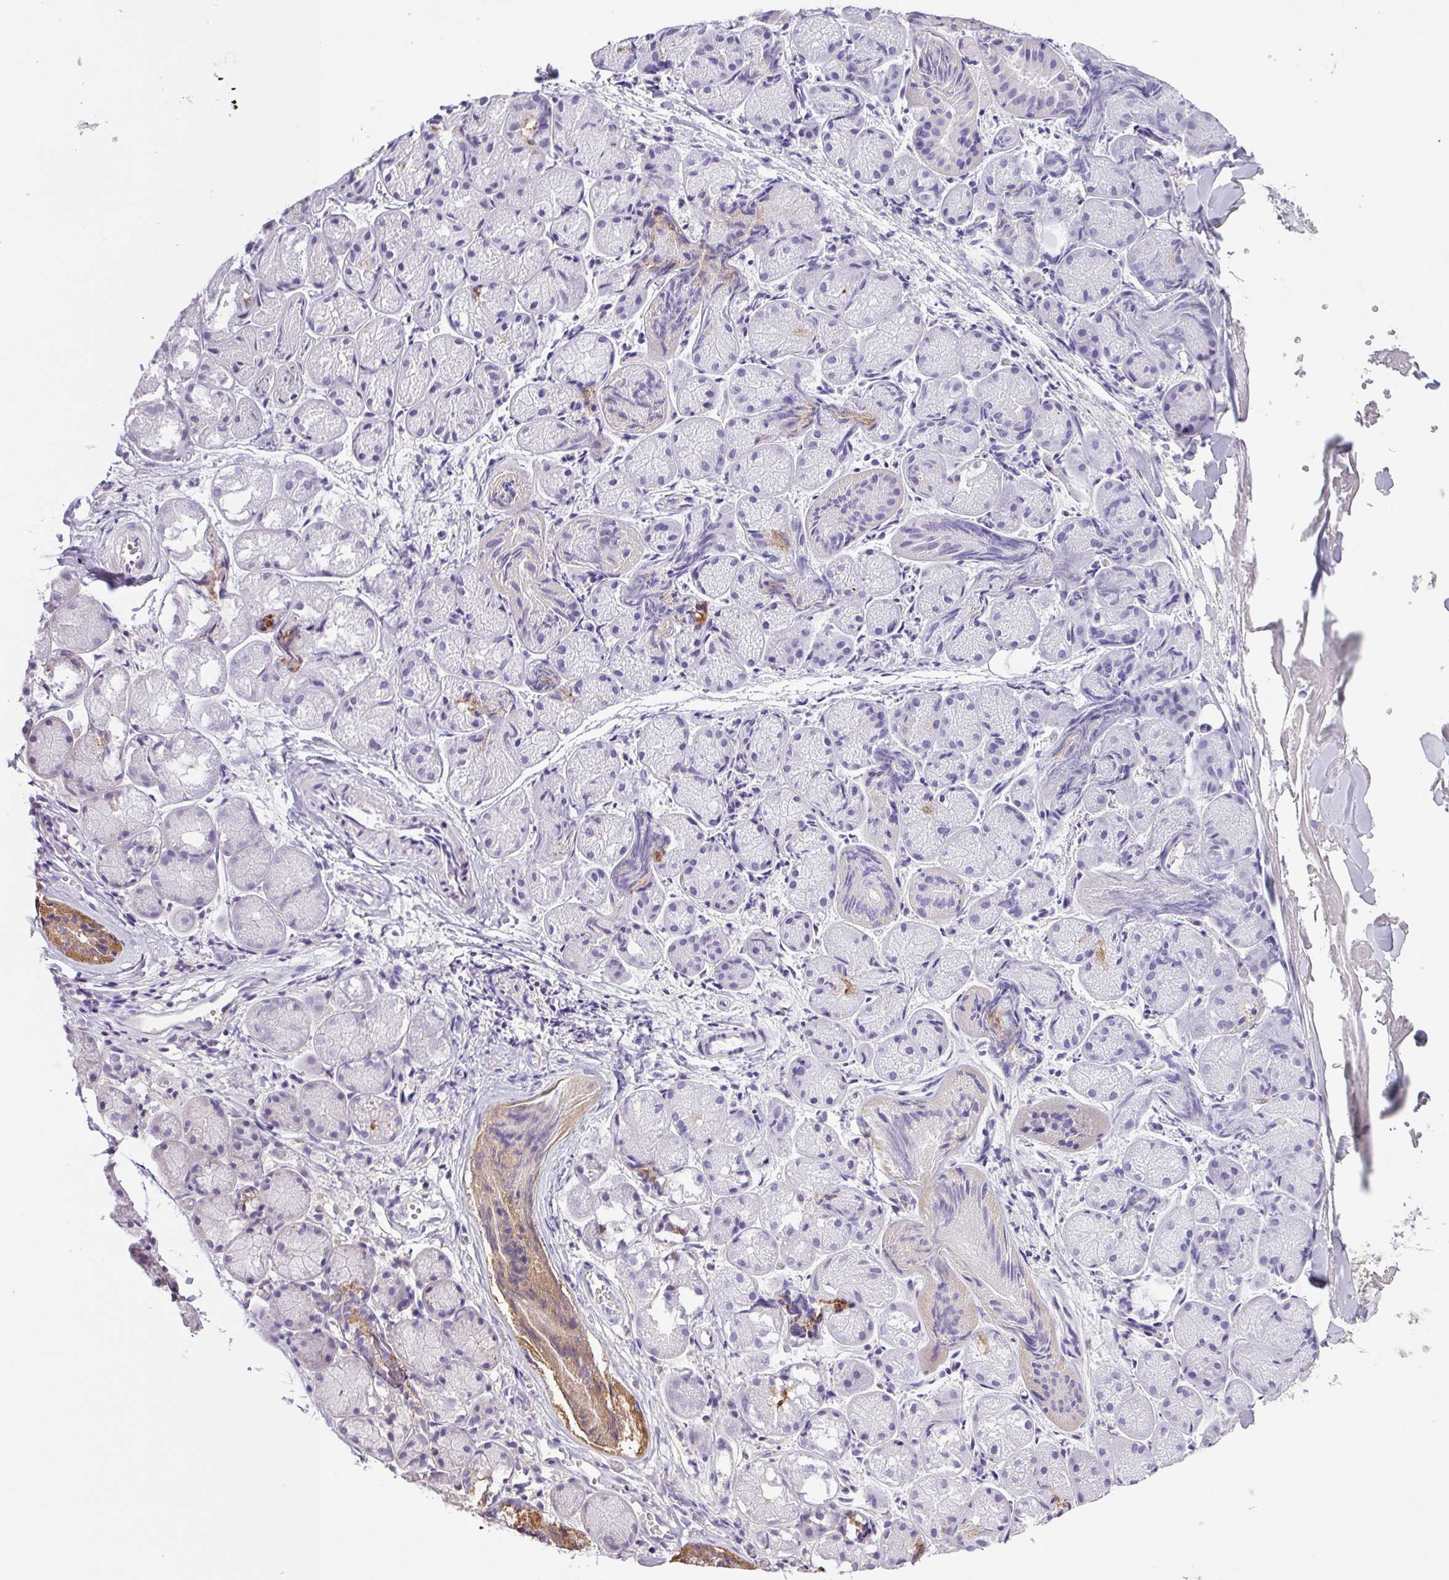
{"staining": {"intensity": "moderate", "quantity": "<25%", "location": "cytoplasmic/membranous"}, "tissue": "salivary gland", "cell_type": "Glandular cells", "image_type": "normal", "snomed": [{"axis": "morphology", "description": "Normal tissue, NOS"}, {"axis": "topography", "description": "Salivary gland"}], "caption": "Protein staining shows moderate cytoplasmic/membranous staining in about <25% of glandular cells in unremarkable salivary gland. The staining was performed using DAB to visualize the protein expression in brown, while the nuclei were stained in blue with hematoxylin (Magnification: 20x).", "gene": "SFTPB", "patient": {"sex": "female", "age": 24}}